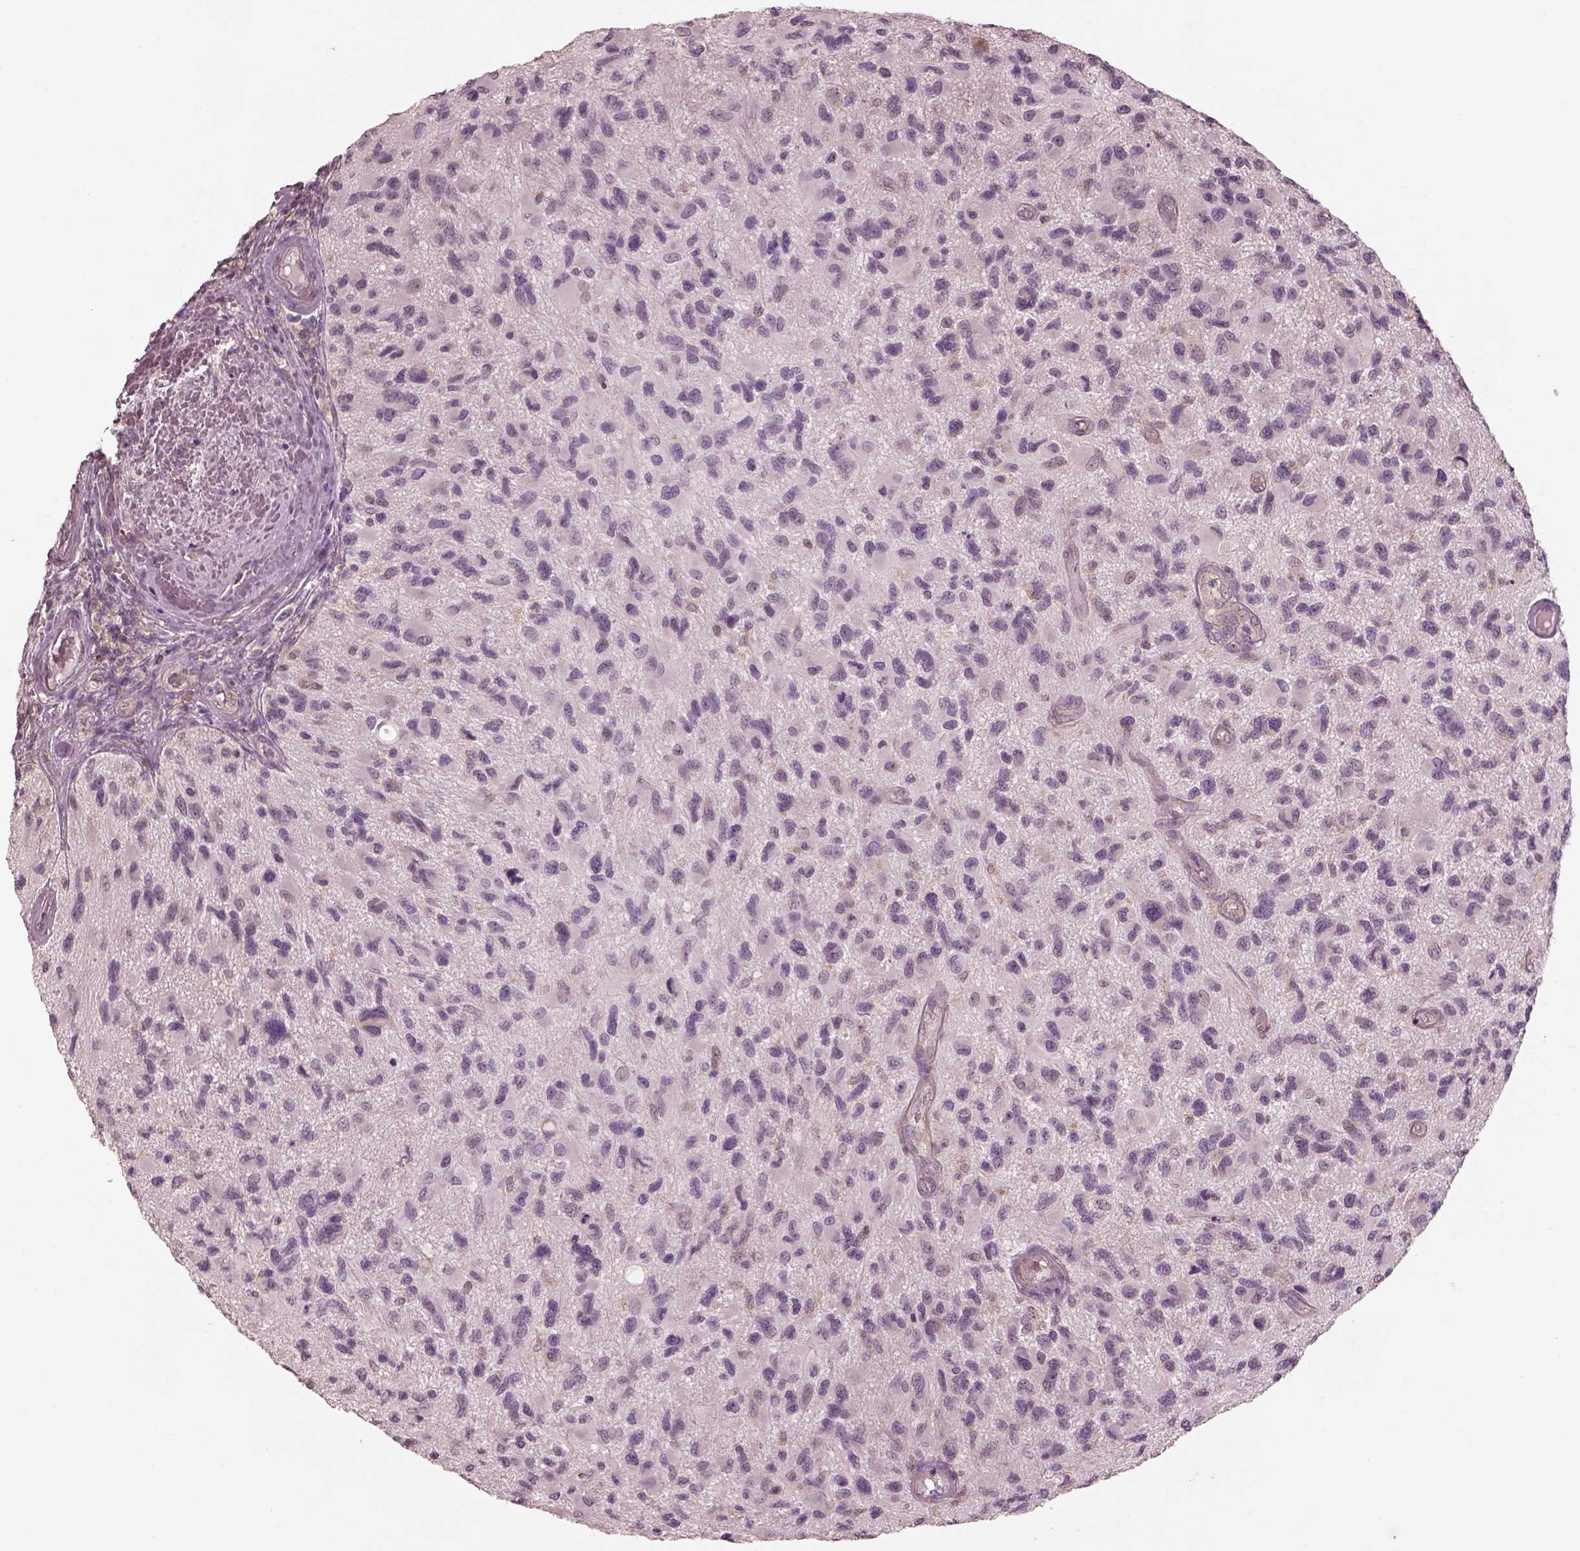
{"staining": {"intensity": "negative", "quantity": "none", "location": "none"}, "tissue": "glioma", "cell_type": "Tumor cells", "image_type": "cancer", "snomed": [{"axis": "morphology", "description": "Glioma, malignant, NOS"}, {"axis": "morphology", "description": "Glioma, malignant, High grade"}, {"axis": "topography", "description": "Brain"}], "caption": "IHC image of neoplastic tissue: glioma stained with DAB (3,3'-diaminobenzidine) exhibits no significant protein positivity in tumor cells.", "gene": "PRKACG", "patient": {"sex": "female", "age": 71}}